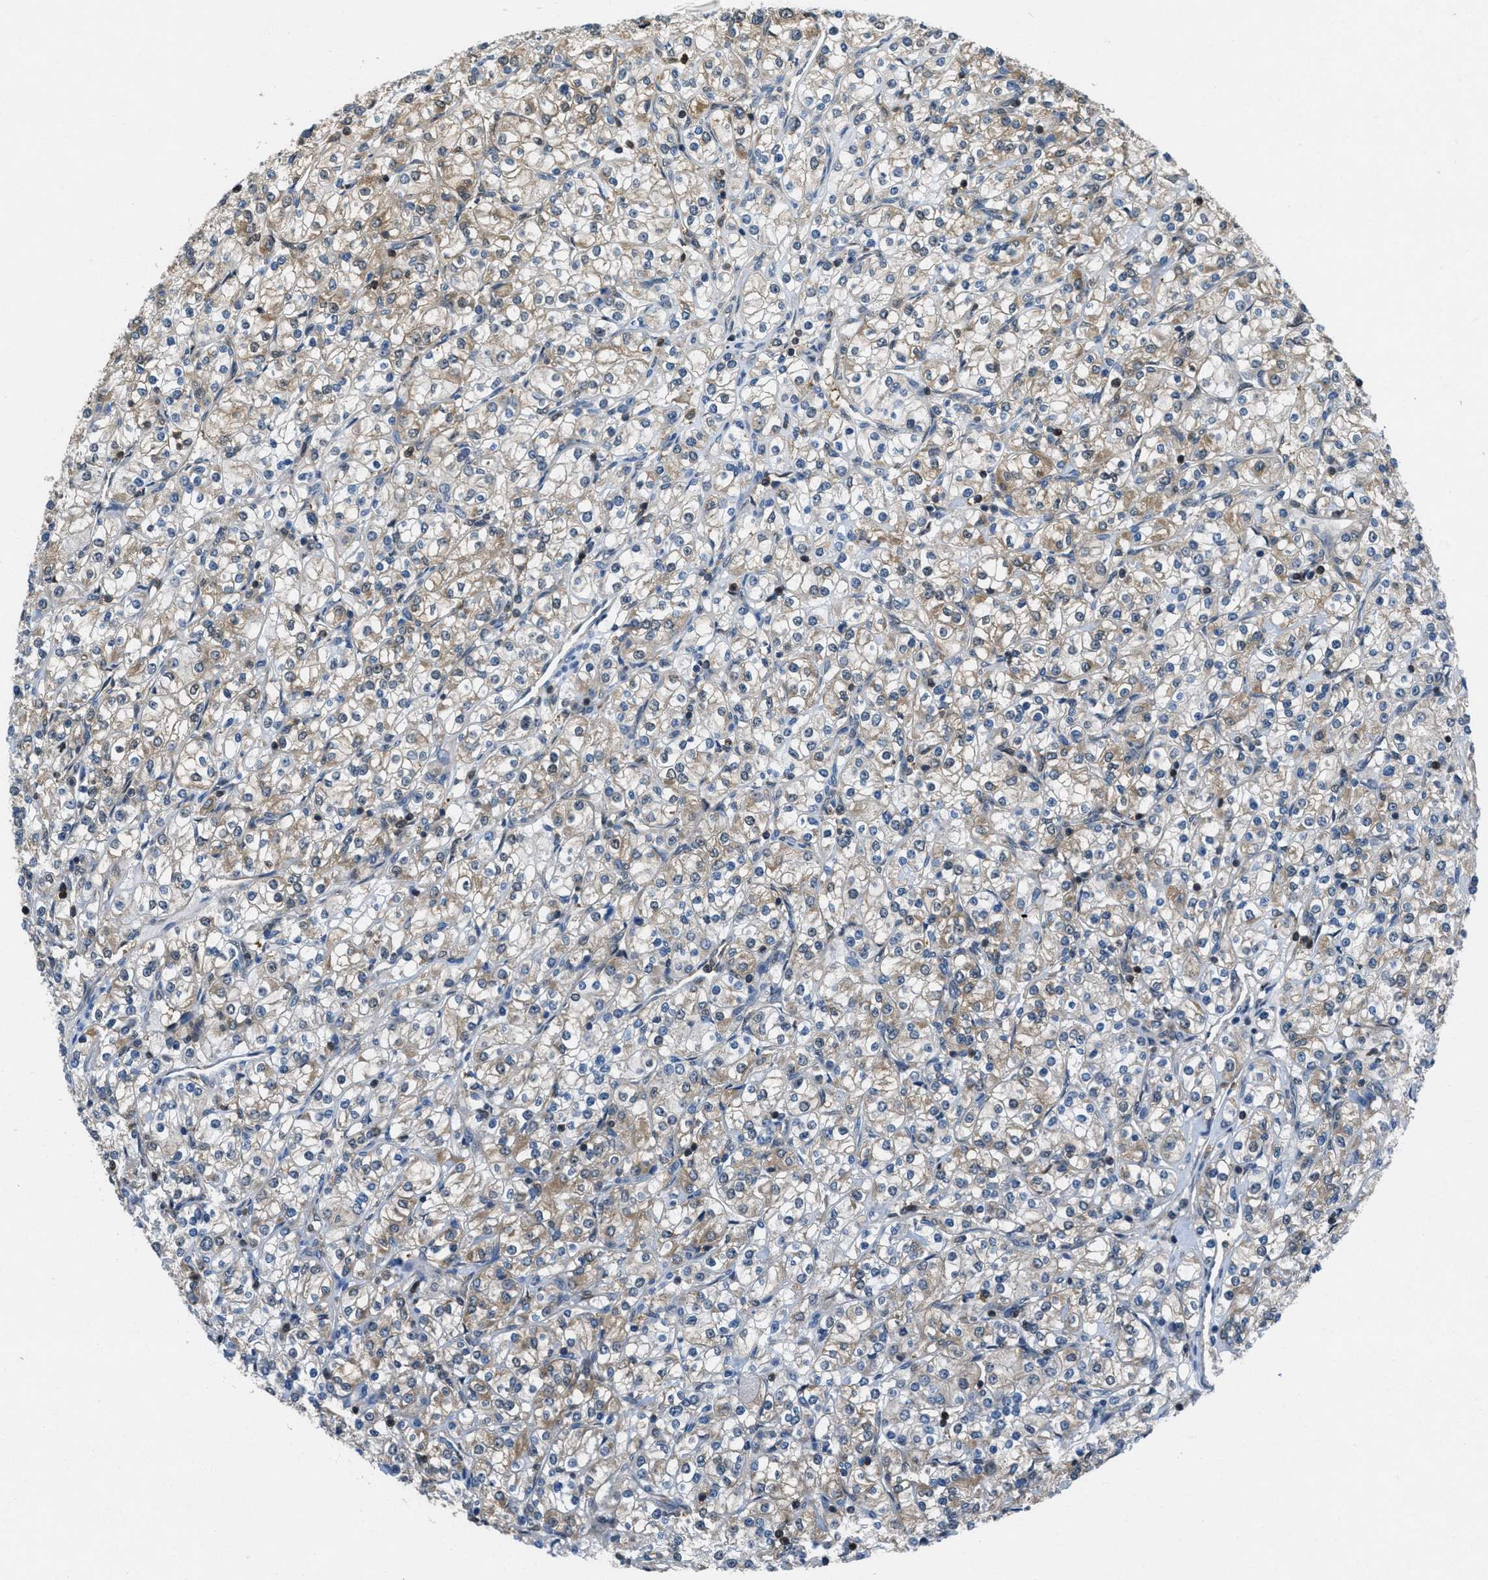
{"staining": {"intensity": "weak", "quantity": ">75%", "location": "cytoplasmic/membranous"}, "tissue": "renal cancer", "cell_type": "Tumor cells", "image_type": "cancer", "snomed": [{"axis": "morphology", "description": "Adenocarcinoma, NOS"}, {"axis": "topography", "description": "Kidney"}], "caption": "A brown stain labels weak cytoplasmic/membranous staining of a protein in renal cancer tumor cells.", "gene": "PIP5K1C", "patient": {"sex": "male", "age": 77}}